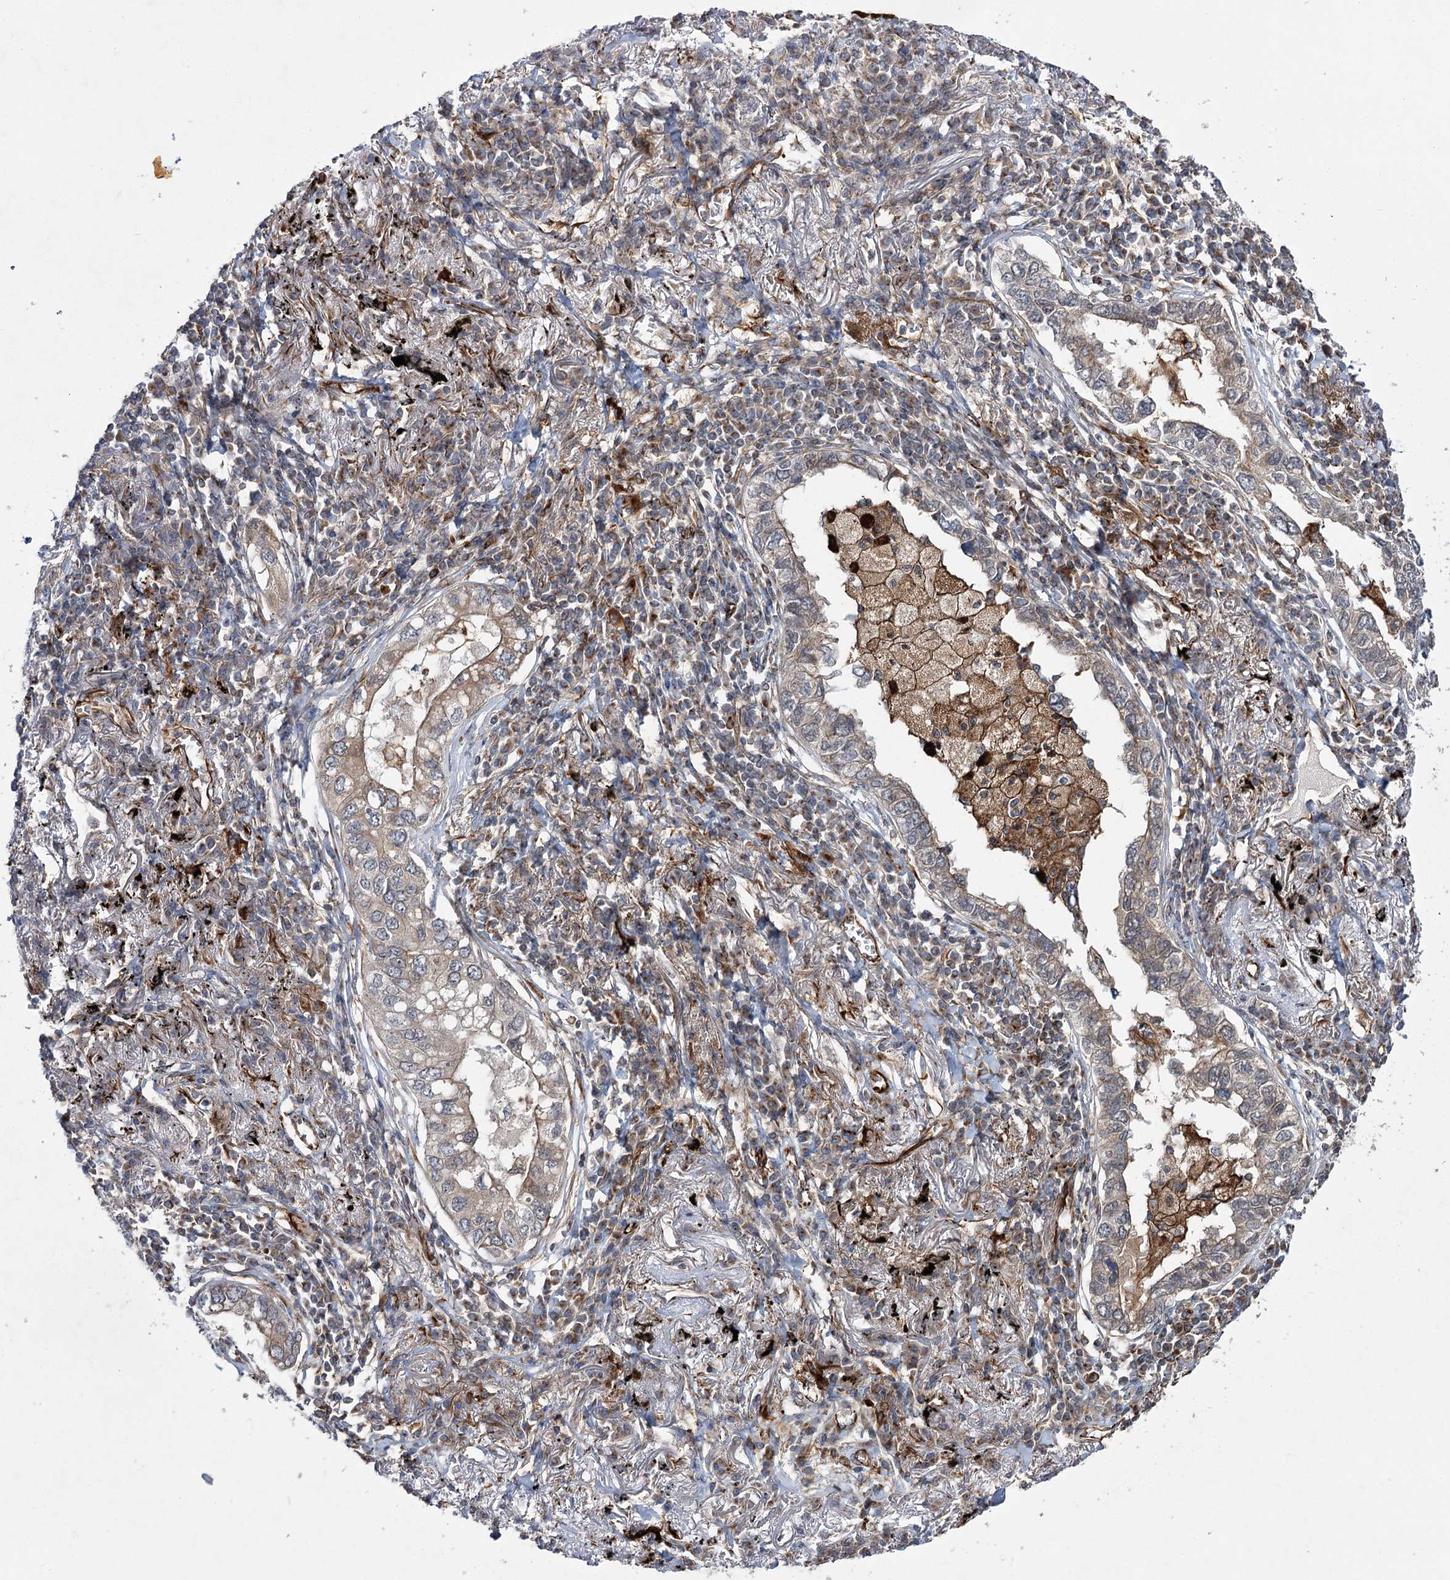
{"staining": {"intensity": "weak", "quantity": "25%-75%", "location": "cytoplasmic/membranous"}, "tissue": "lung cancer", "cell_type": "Tumor cells", "image_type": "cancer", "snomed": [{"axis": "morphology", "description": "Adenocarcinoma, NOS"}, {"axis": "topography", "description": "Lung"}], "caption": "Lung cancer (adenocarcinoma) tissue demonstrates weak cytoplasmic/membranous positivity in approximately 25%-75% of tumor cells, visualized by immunohistochemistry. (DAB IHC with brightfield microscopy, high magnification).", "gene": "DPEP2", "patient": {"sex": "male", "age": 65}}